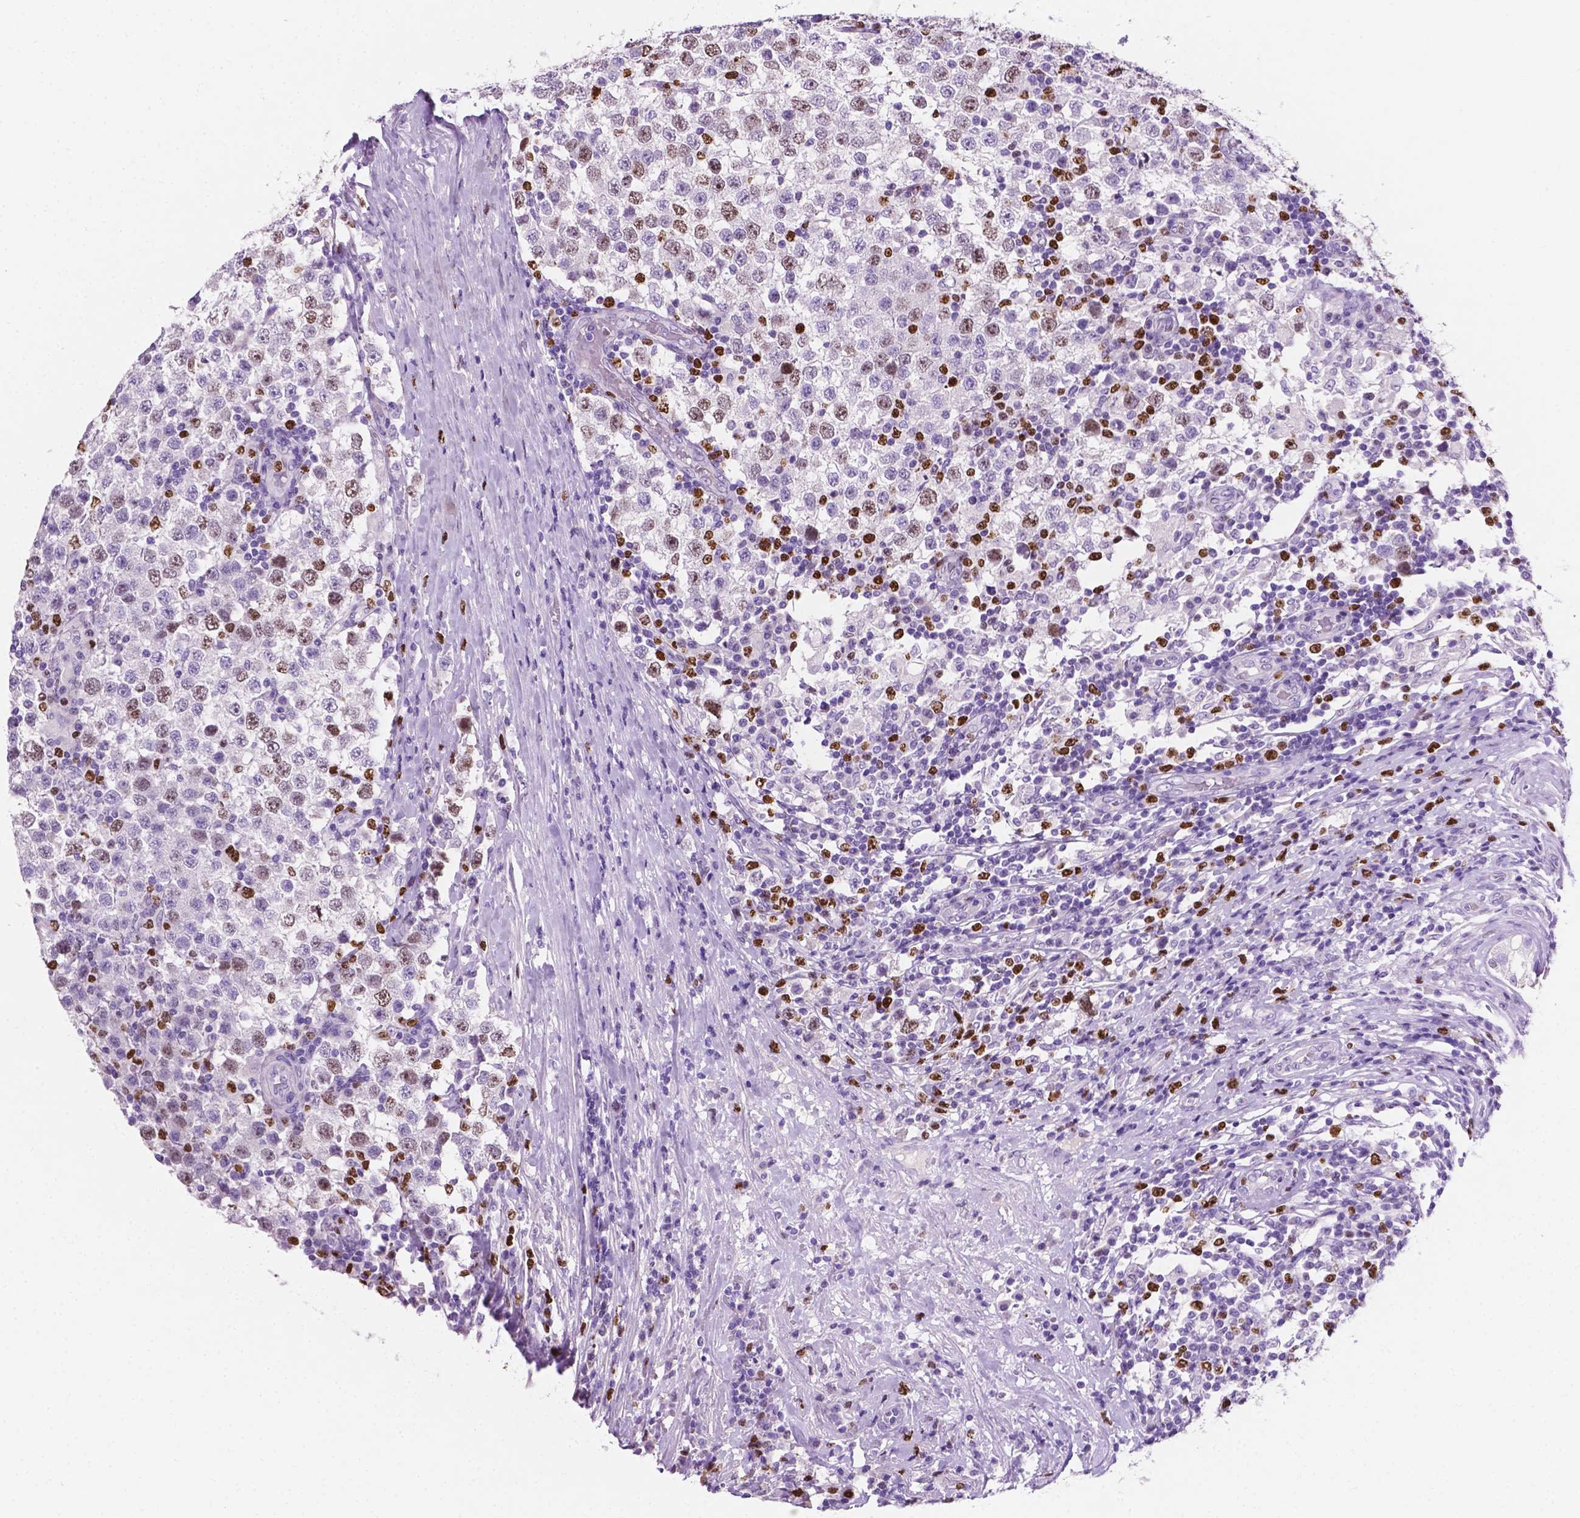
{"staining": {"intensity": "moderate", "quantity": "25%-75%", "location": "nuclear"}, "tissue": "testis cancer", "cell_type": "Tumor cells", "image_type": "cancer", "snomed": [{"axis": "morphology", "description": "Seminoma, NOS"}, {"axis": "topography", "description": "Testis"}], "caption": "DAB immunohistochemical staining of testis cancer (seminoma) displays moderate nuclear protein positivity in about 25%-75% of tumor cells.", "gene": "SIAH2", "patient": {"sex": "male", "age": 34}}